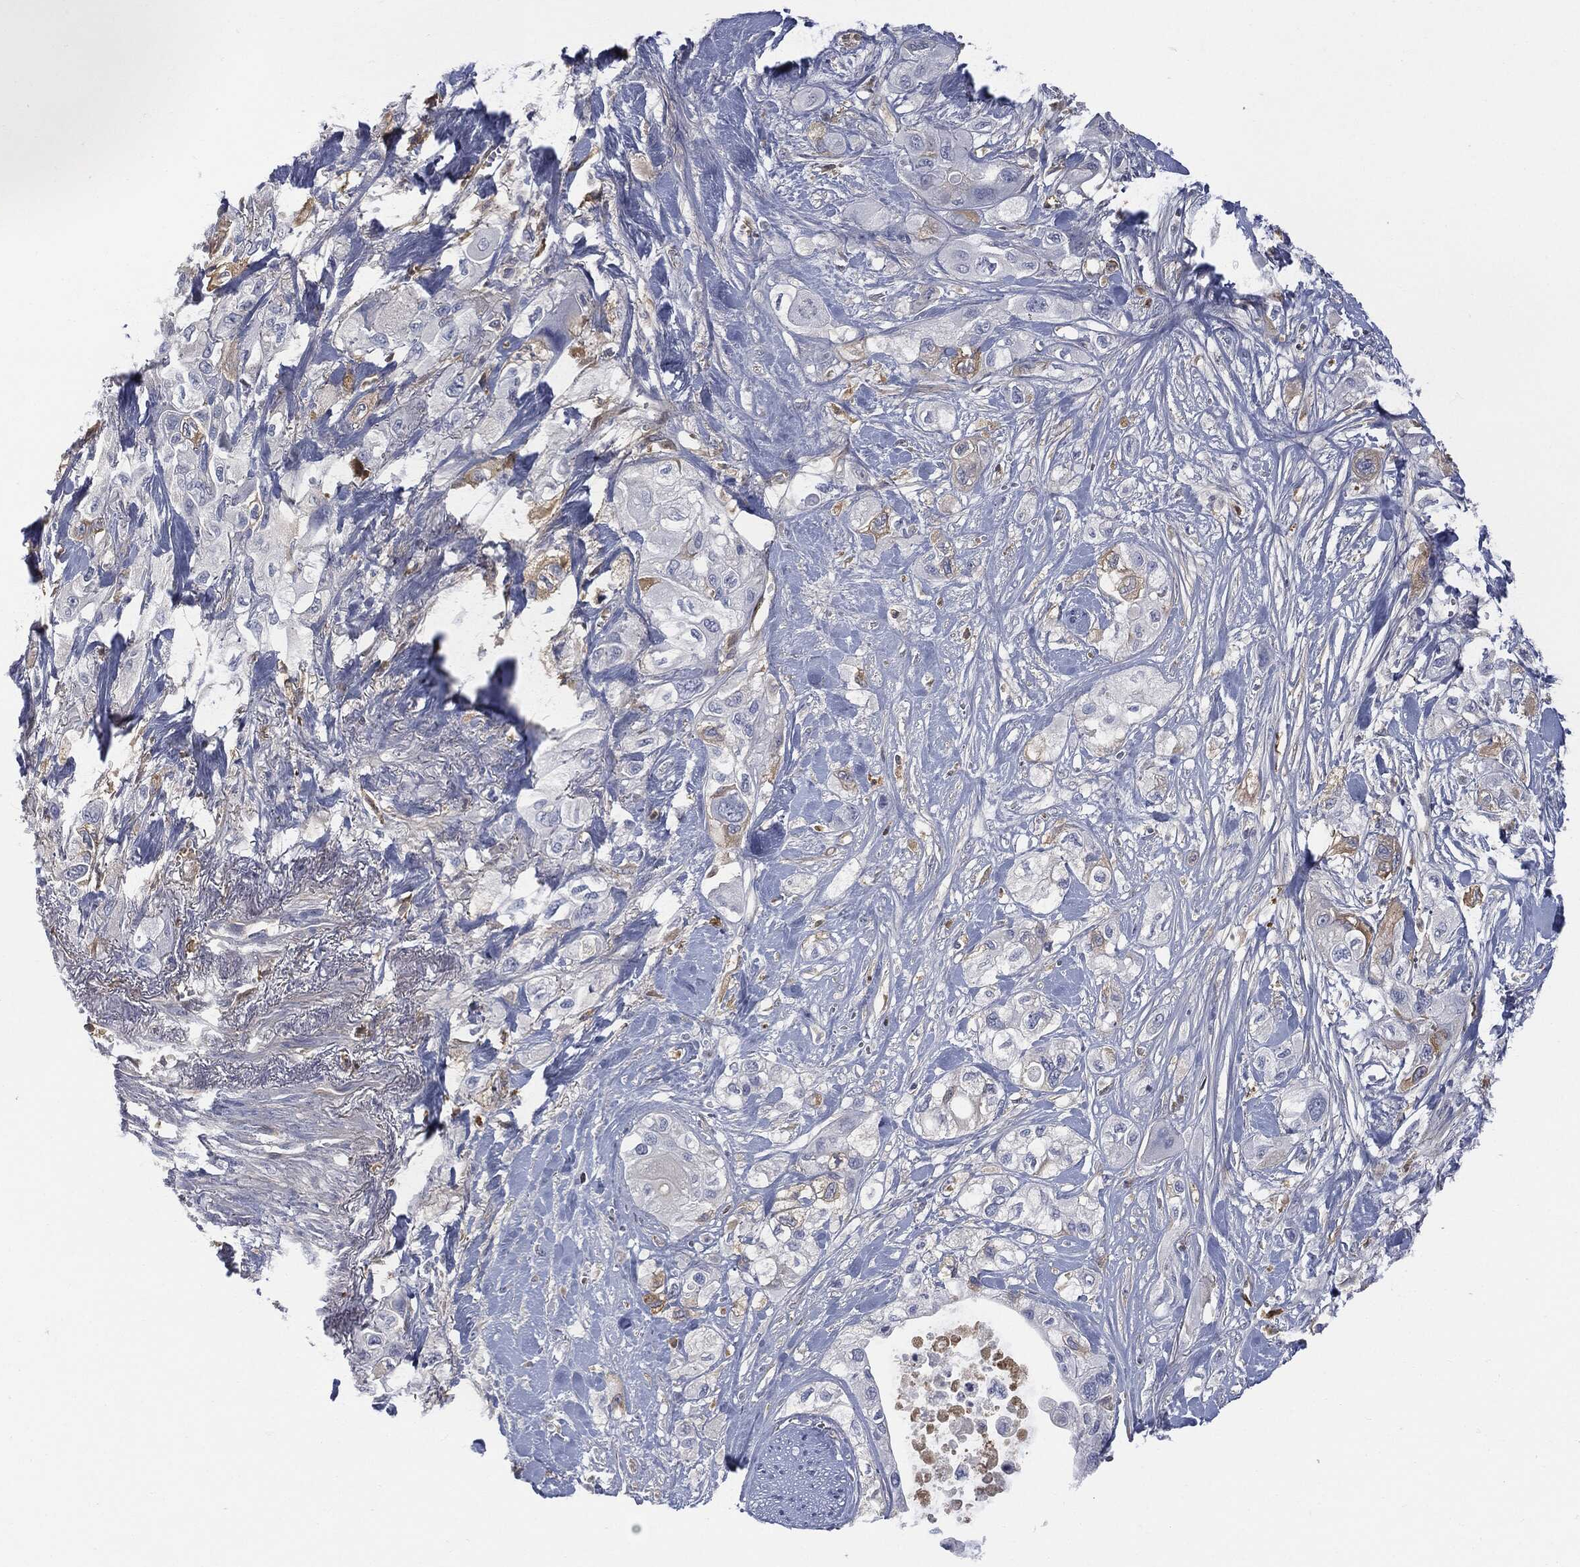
{"staining": {"intensity": "moderate", "quantity": "<25%", "location": "cytoplasmic/membranous"}, "tissue": "pancreatic cancer", "cell_type": "Tumor cells", "image_type": "cancer", "snomed": [{"axis": "morphology", "description": "Adenocarcinoma, NOS"}, {"axis": "topography", "description": "Pancreas"}], "caption": "Protein expression analysis of human pancreatic cancer (adenocarcinoma) reveals moderate cytoplasmic/membranous expression in approximately <25% of tumor cells.", "gene": "BTK", "patient": {"sex": "male", "age": 72}}